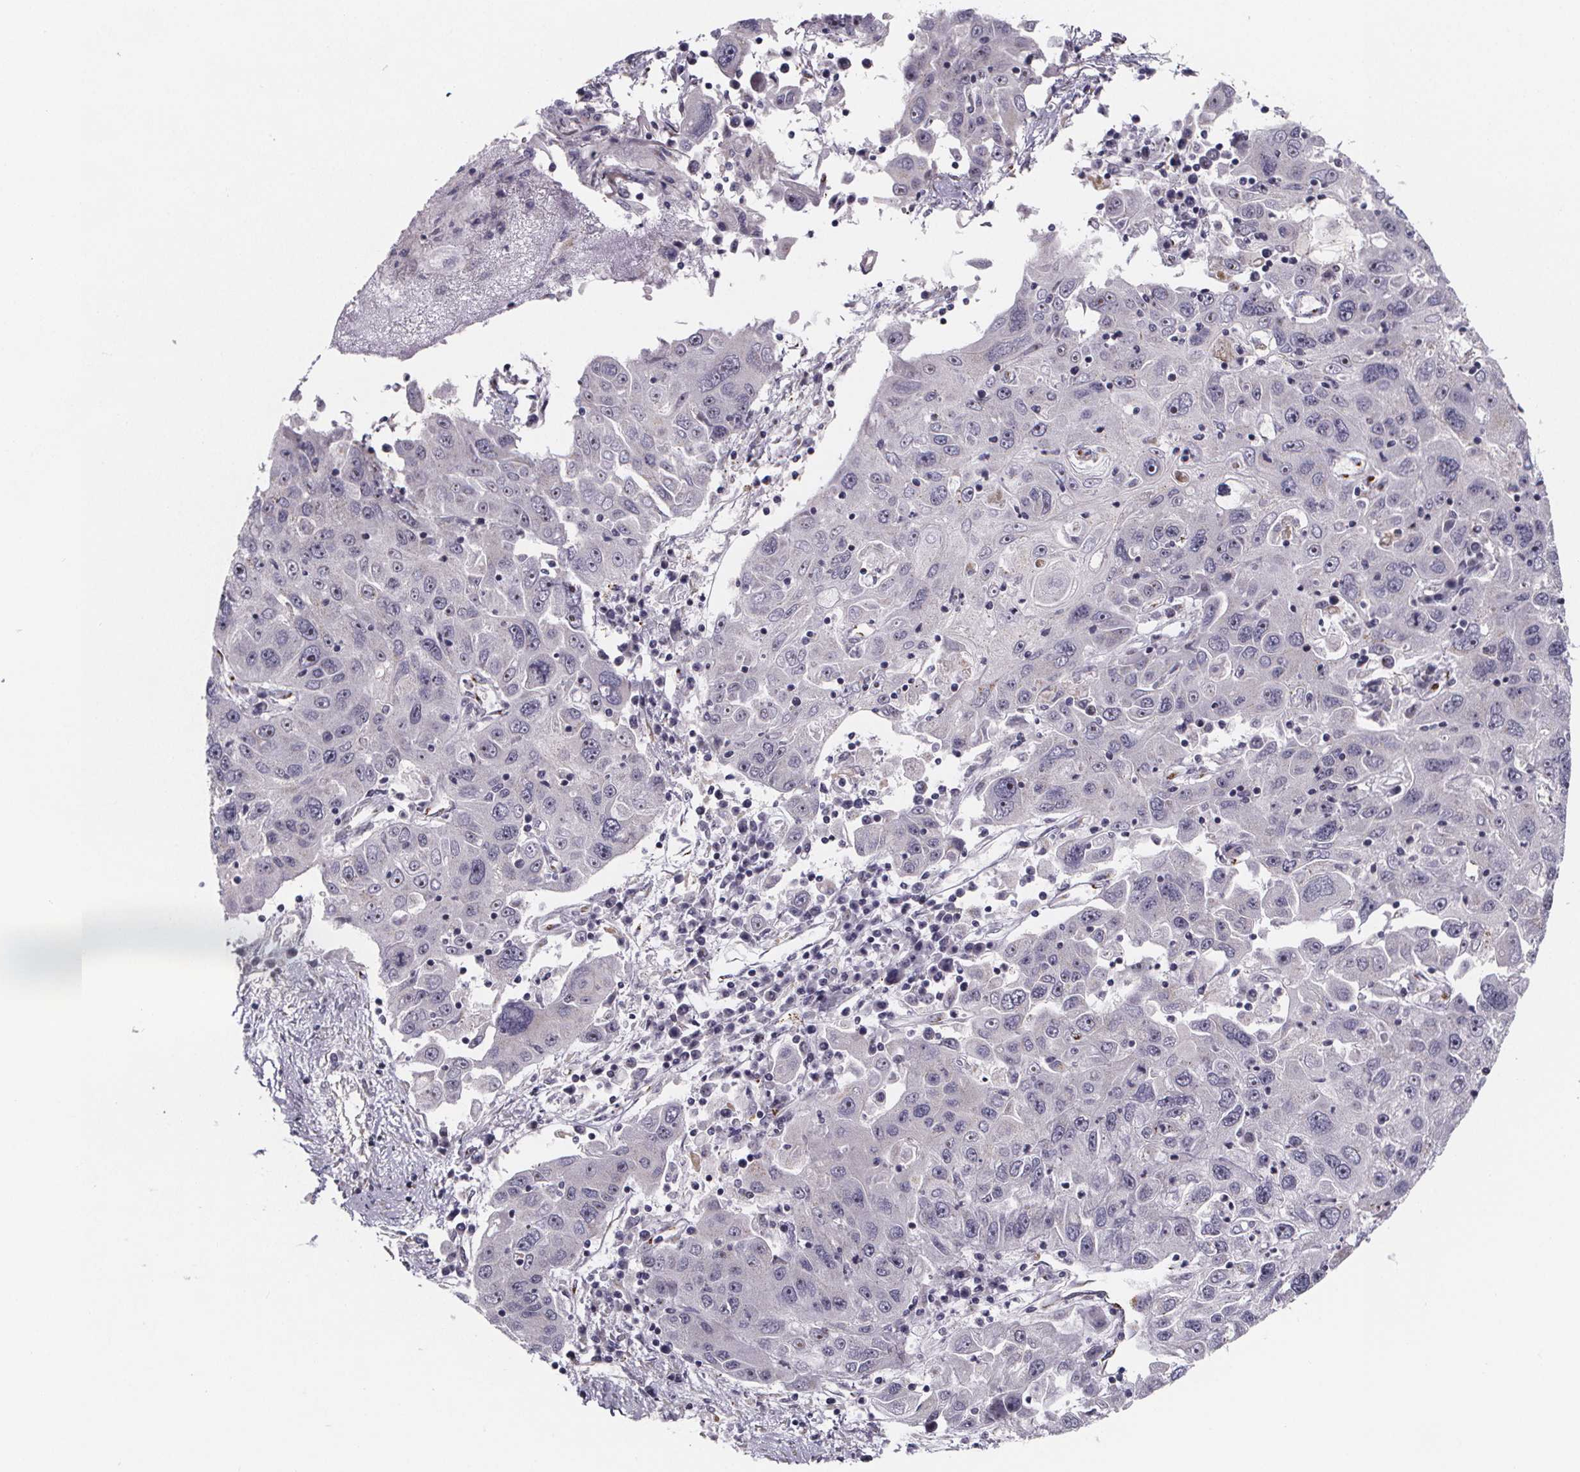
{"staining": {"intensity": "negative", "quantity": "none", "location": "none"}, "tissue": "stomach cancer", "cell_type": "Tumor cells", "image_type": "cancer", "snomed": [{"axis": "morphology", "description": "Adenocarcinoma, NOS"}, {"axis": "topography", "description": "Stomach"}], "caption": "Immunohistochemical staining of human stomach cancer (adenocarcinoma) demonstrates no significant staining in tumor cells.", "gene": "NDST1", "patient": {"sex": "male", "age": 56}}